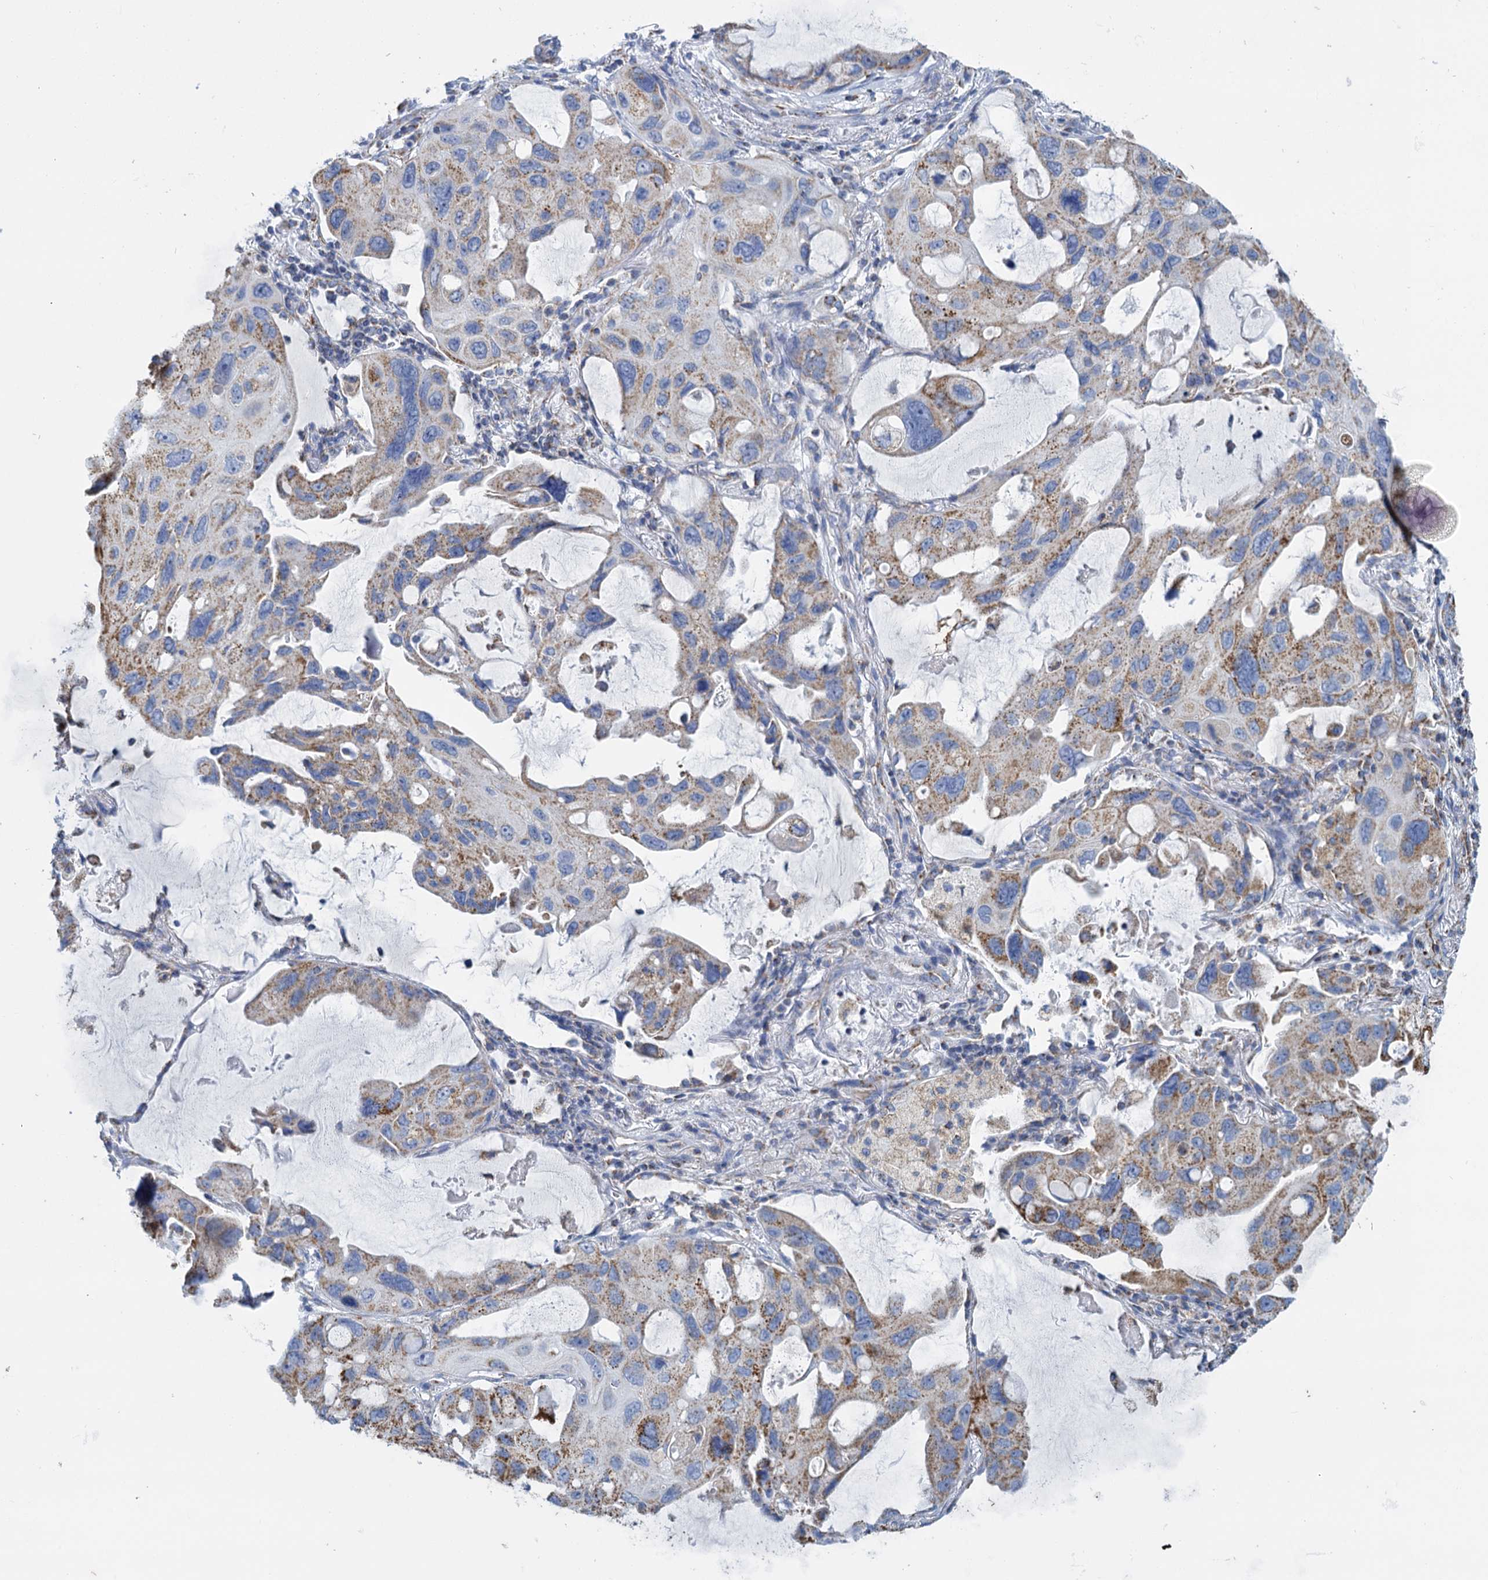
{"staining": {"intensity": "moderate", "quantity": ">75%", "location": "cytoplasmic/membranous"}, "tissue": "lung cancer", "cell_type": "Tumor cells", "image_type": "cancer", "snomed": [{"axis": "morphology", "description": "Squamous cell carcinoma, NOS"}, {"axis": "topography", "description": "Lung"}], "caption": "High-power microscopy captured an immunohistochemistry photomicrograph of squamous cell carcinoma (lung), revealing moderate cytoplasmic/membranous positivity in about >75% of tumor cells.", "gene": "CCP110", "patient": {"sex": "female", "age": 73}}